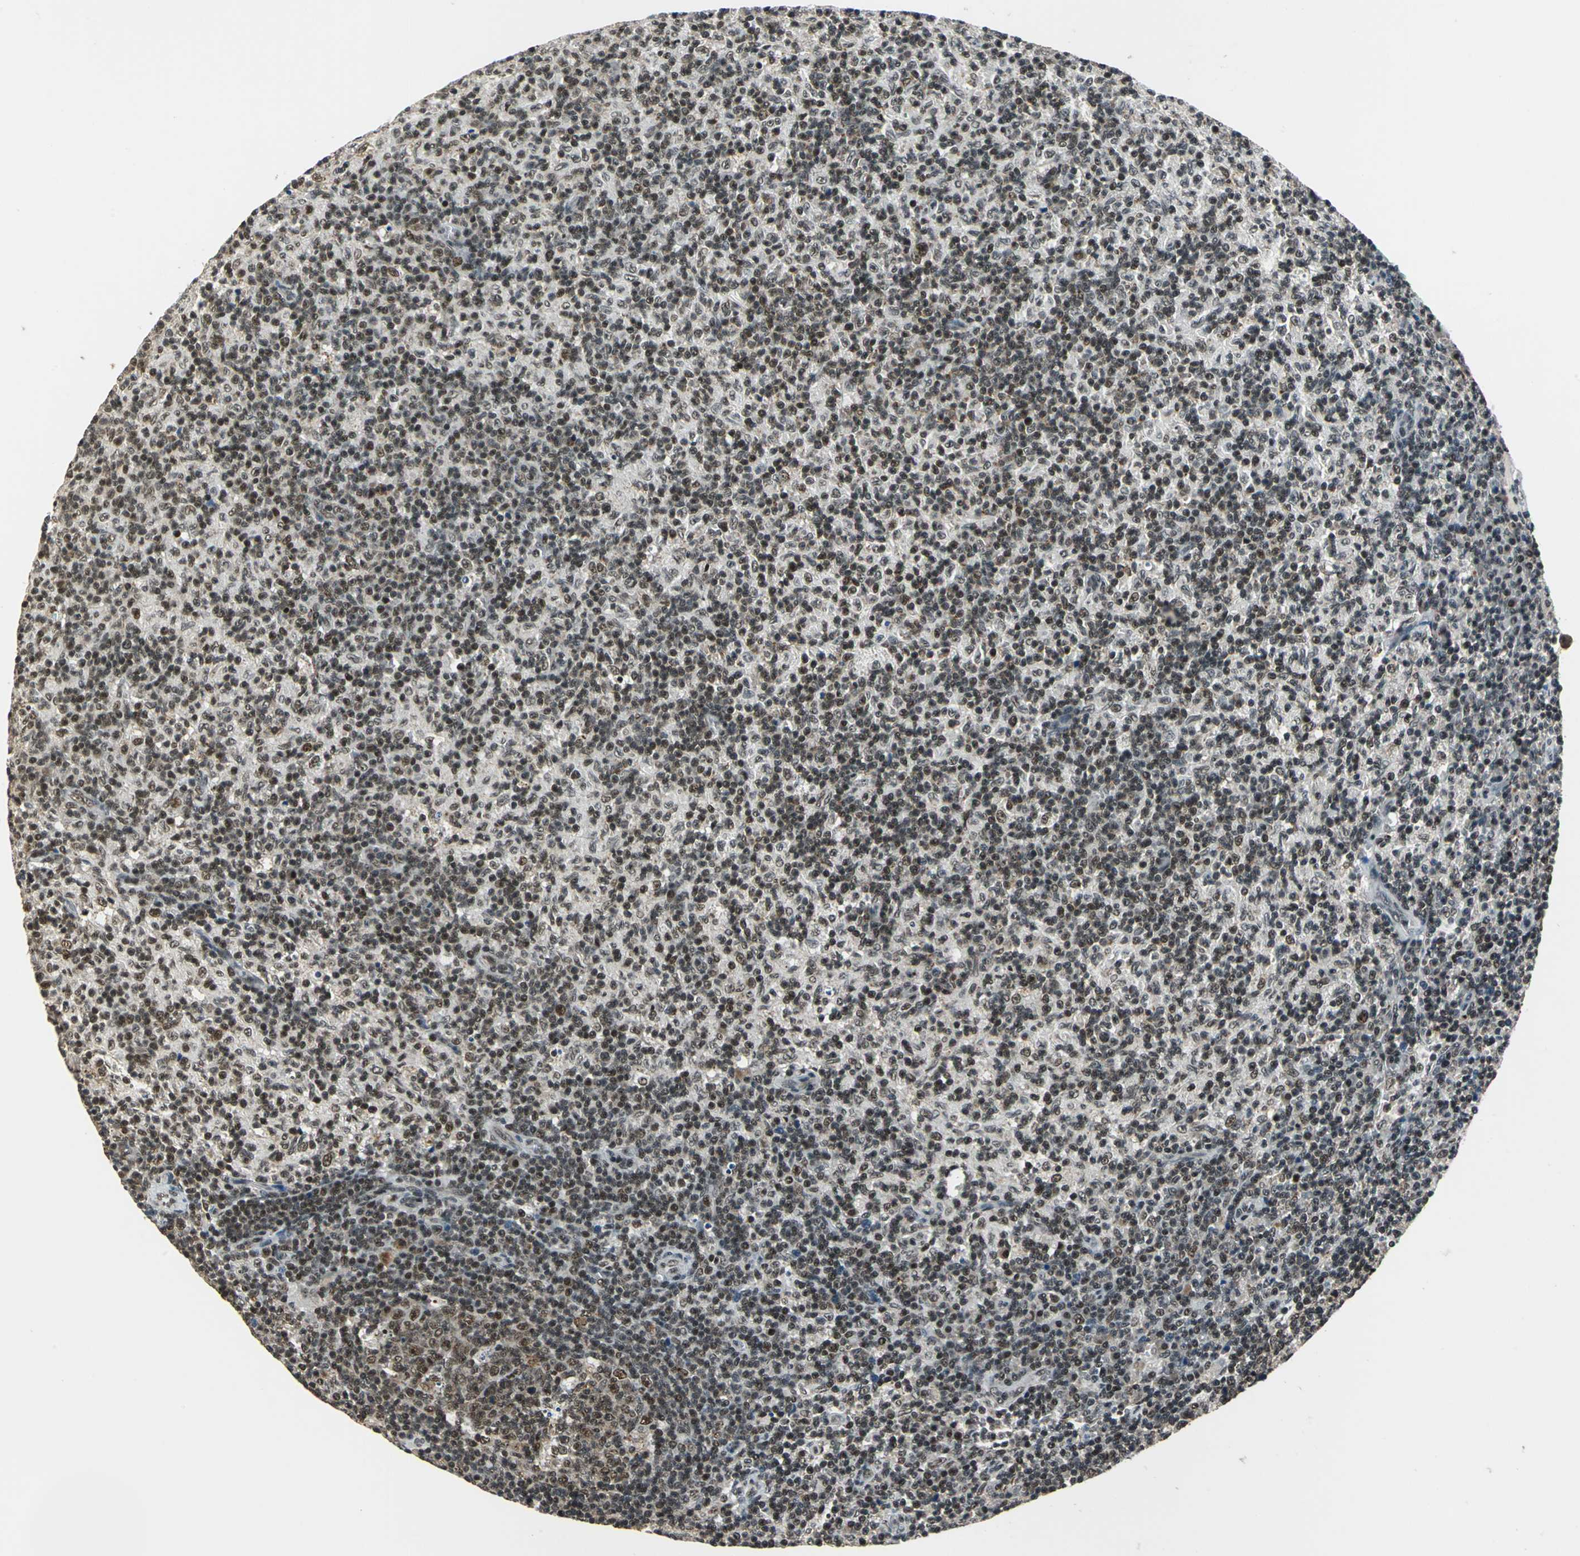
{"staining": {"intensity": "strong", "quantity": ">75%", "location": "cytoplasmic/membranous,nuclear"}, "tissue": "lymph node", "cell_type": "Germinal center cells", "image_type": "normal", "snomed": [{"axis": "morphology", "description": "Normal tissue, NOS"}, {"axis": "morphology", "description": "Inflammation, NOS"}, {"axis": "topography", "description": "Lymph node"}], "caption": "Lymph node stained with a brown dye reveals strong cytoplasmic/membranous,nuclear positive staining in approximately >75% of germinal center cells.", "gene": "BCLAF1", "patient": {"sex": "male", "age": 55}}